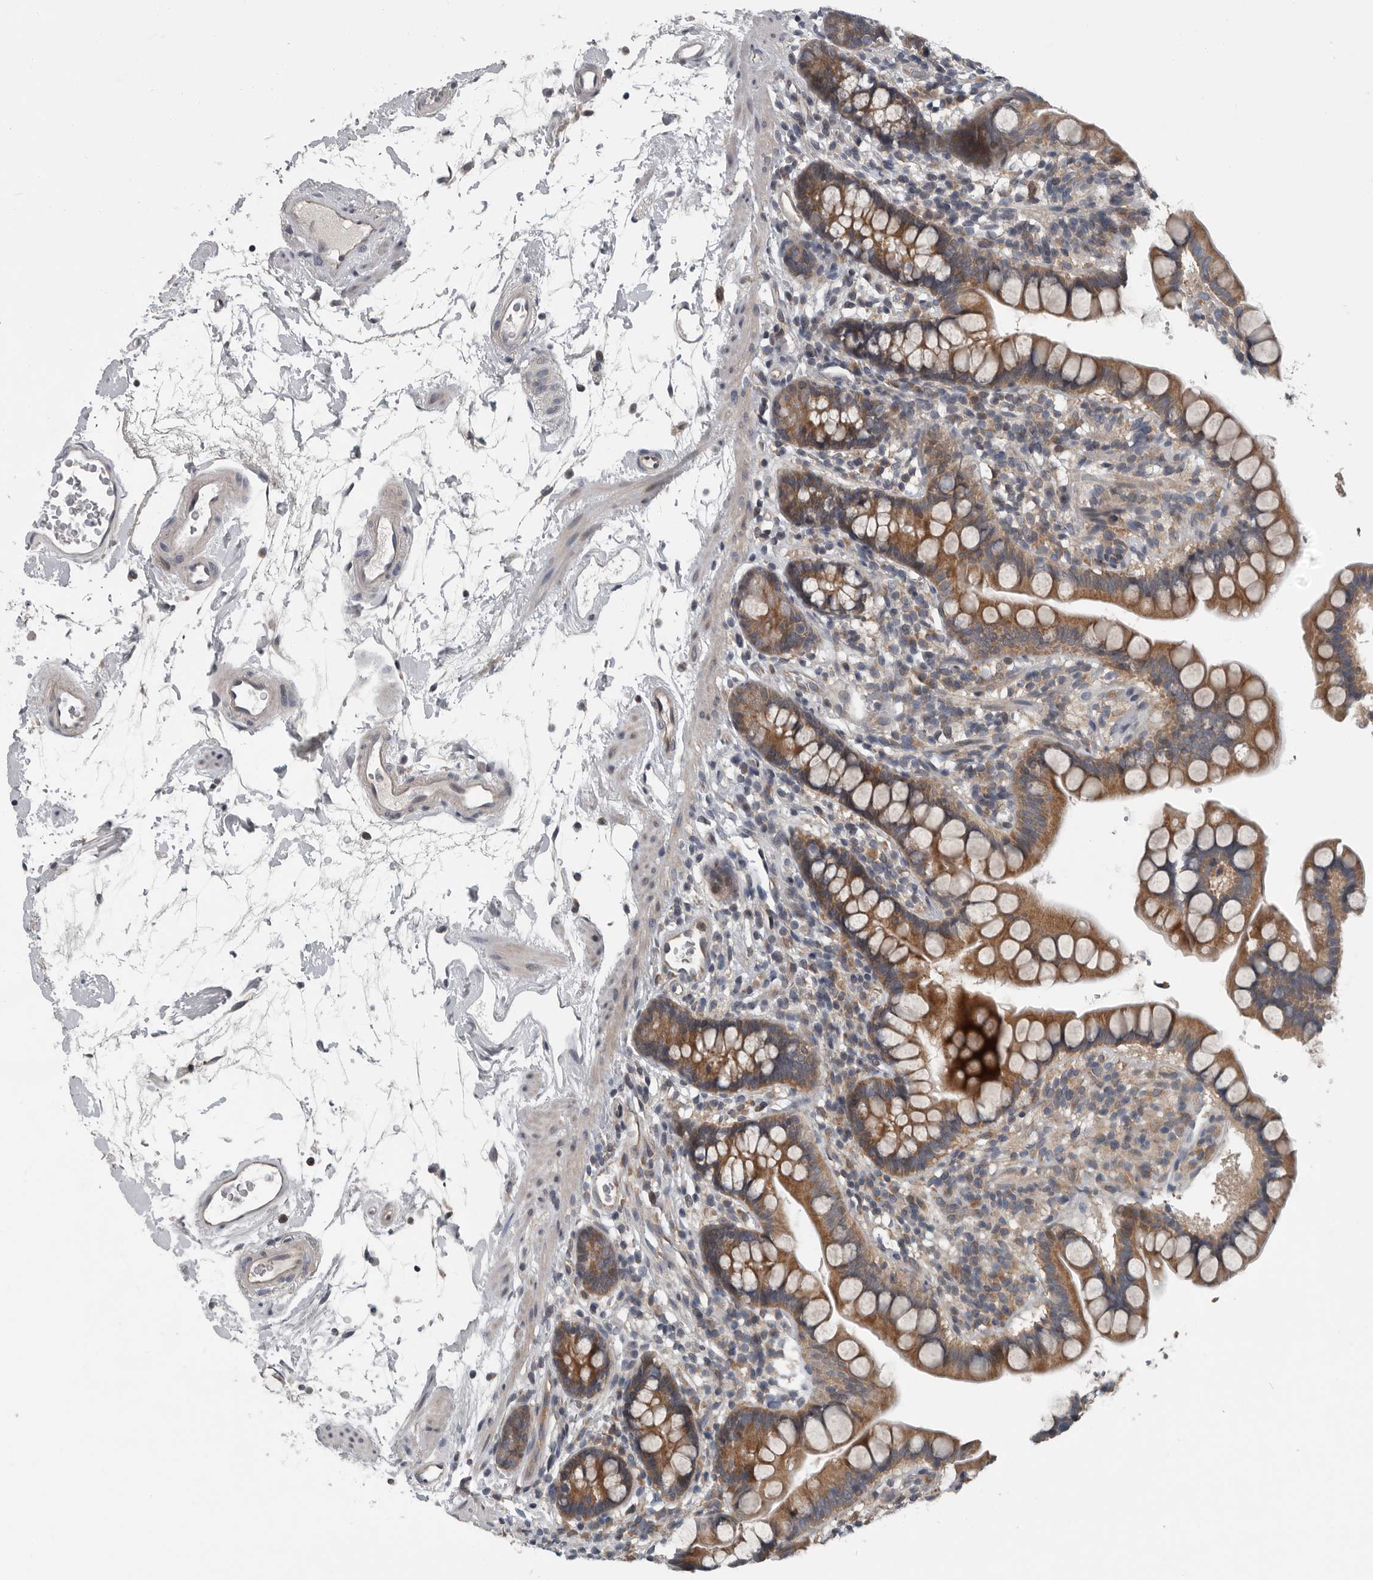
{"staining": {"intensity": "moderate", "quantity": ">75%", "location": "cytoplasmic/membranous"}, "tissue": "small intestine", "cell_type": "Glandular cells", "image_type": "normal", "snomed": [{"axis": "morphology", "description": "Normal tissue, NOS"}, {"axis": "topography", "description": "Small intestine"}], "caption": "Approximately >75% of glandular cells in normal human small intestine reveal moderate cytoplasmic/membranous protein staining as visualized by brown immunohistochemical staining.", "gene": "TMEM199", "patient": {"sex": "female", "age": 84}}